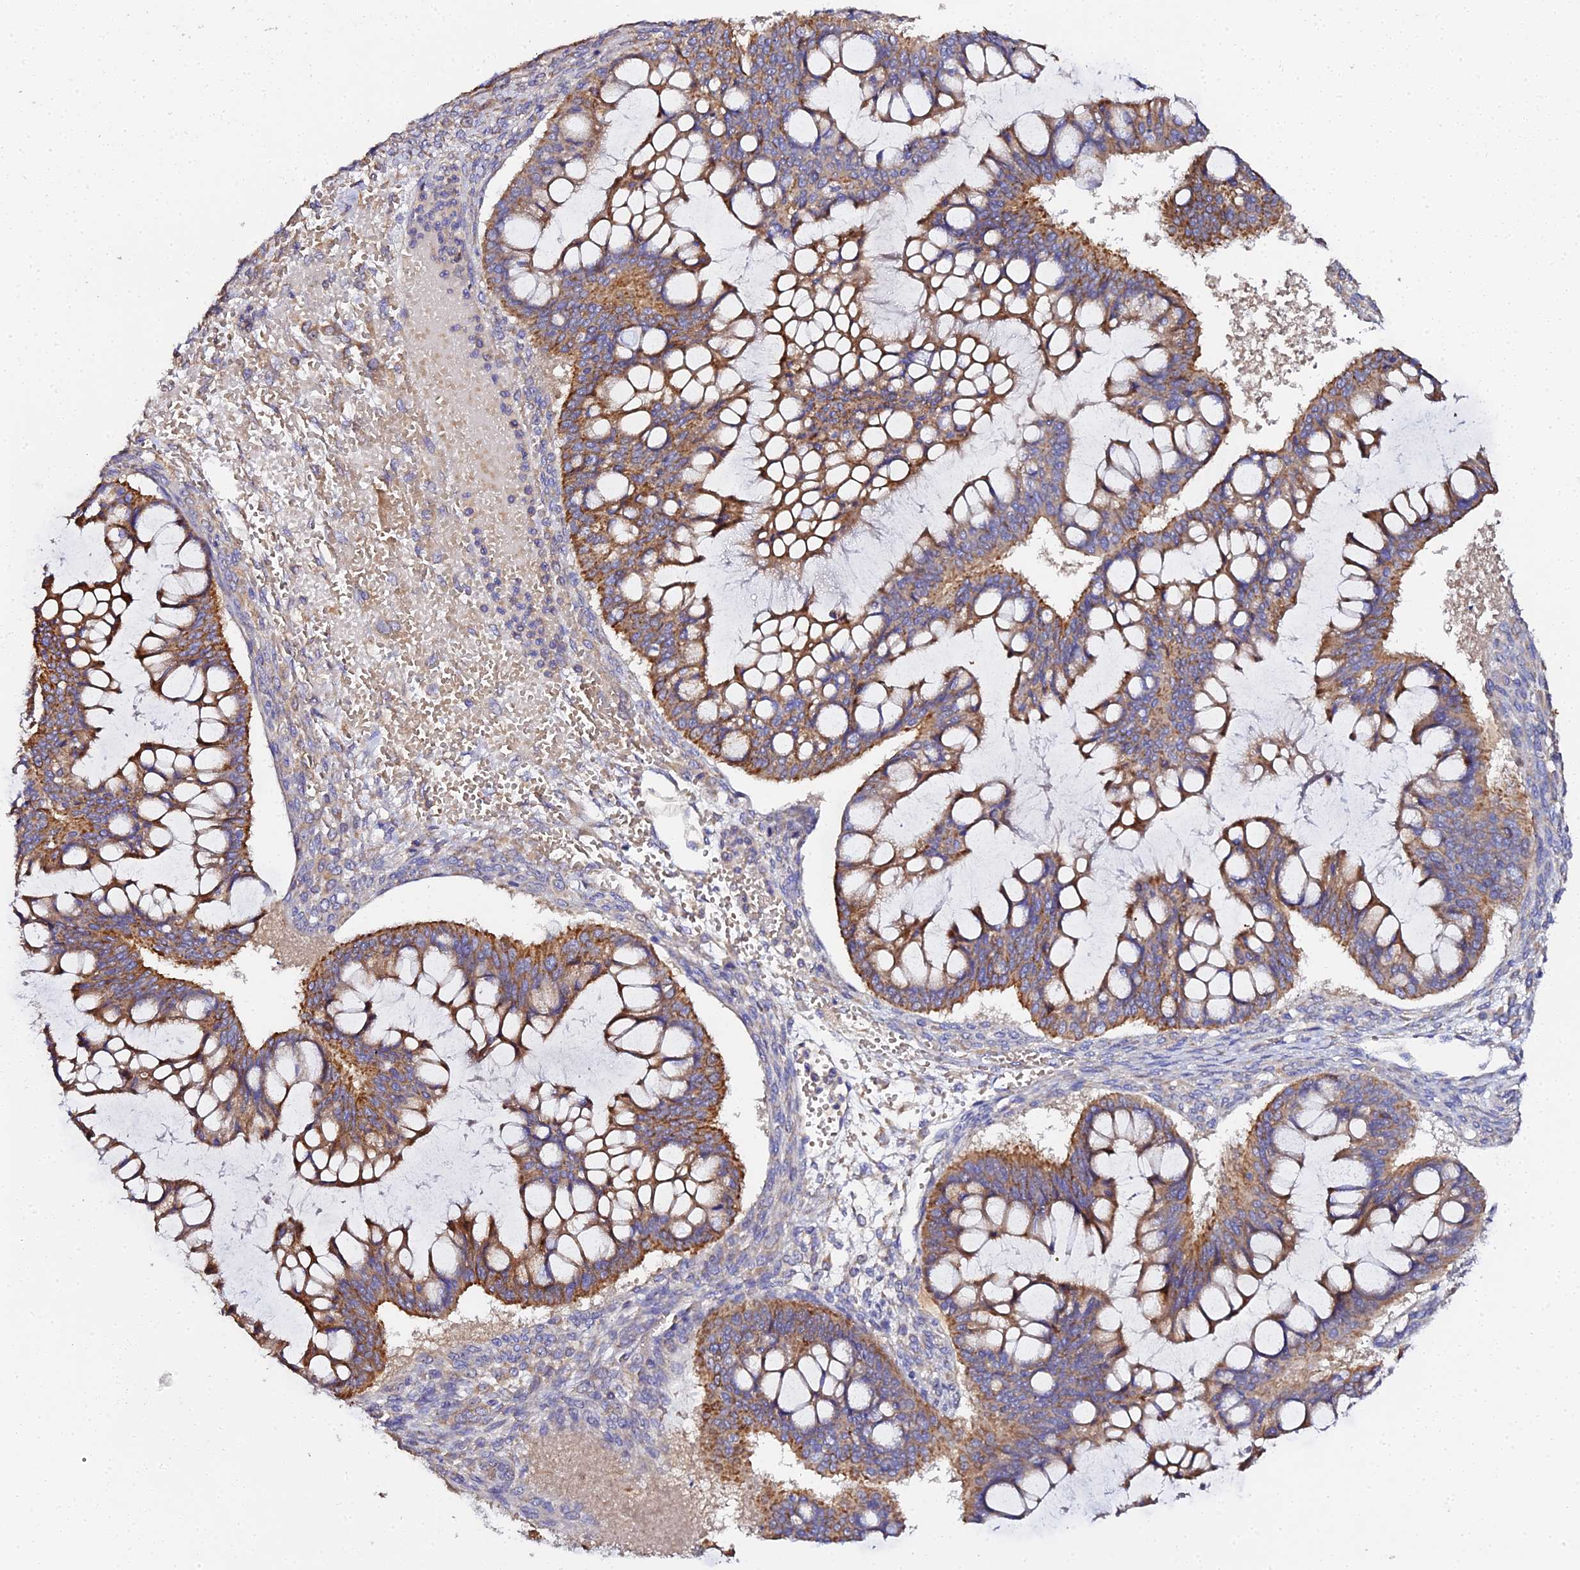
{"staining": {"intensity": "moderate", "quantity": ">75%", "location": "cytoplasmic/membranous"}, "tissue": "ovarian cancer", "cell_type": "Tumor cells", "image_type": "cancer", "snomed": [{"axis": "morphology", "description": "Cystadenocarcinoma, mucinous, NOS"}, {"axis": "topography", "description": "Ovary"}], "caption": "Protein staining exhibits moderate cytoplasmic/membranous staining in approximately >75% of tumor cells in ovarian mucinous cystadenocarcinoma. (DAB IHC, brown staining for protein, blue staining for nuclei).", "gene": "SCX", "patient": {"sex": "female", "age": 73}}